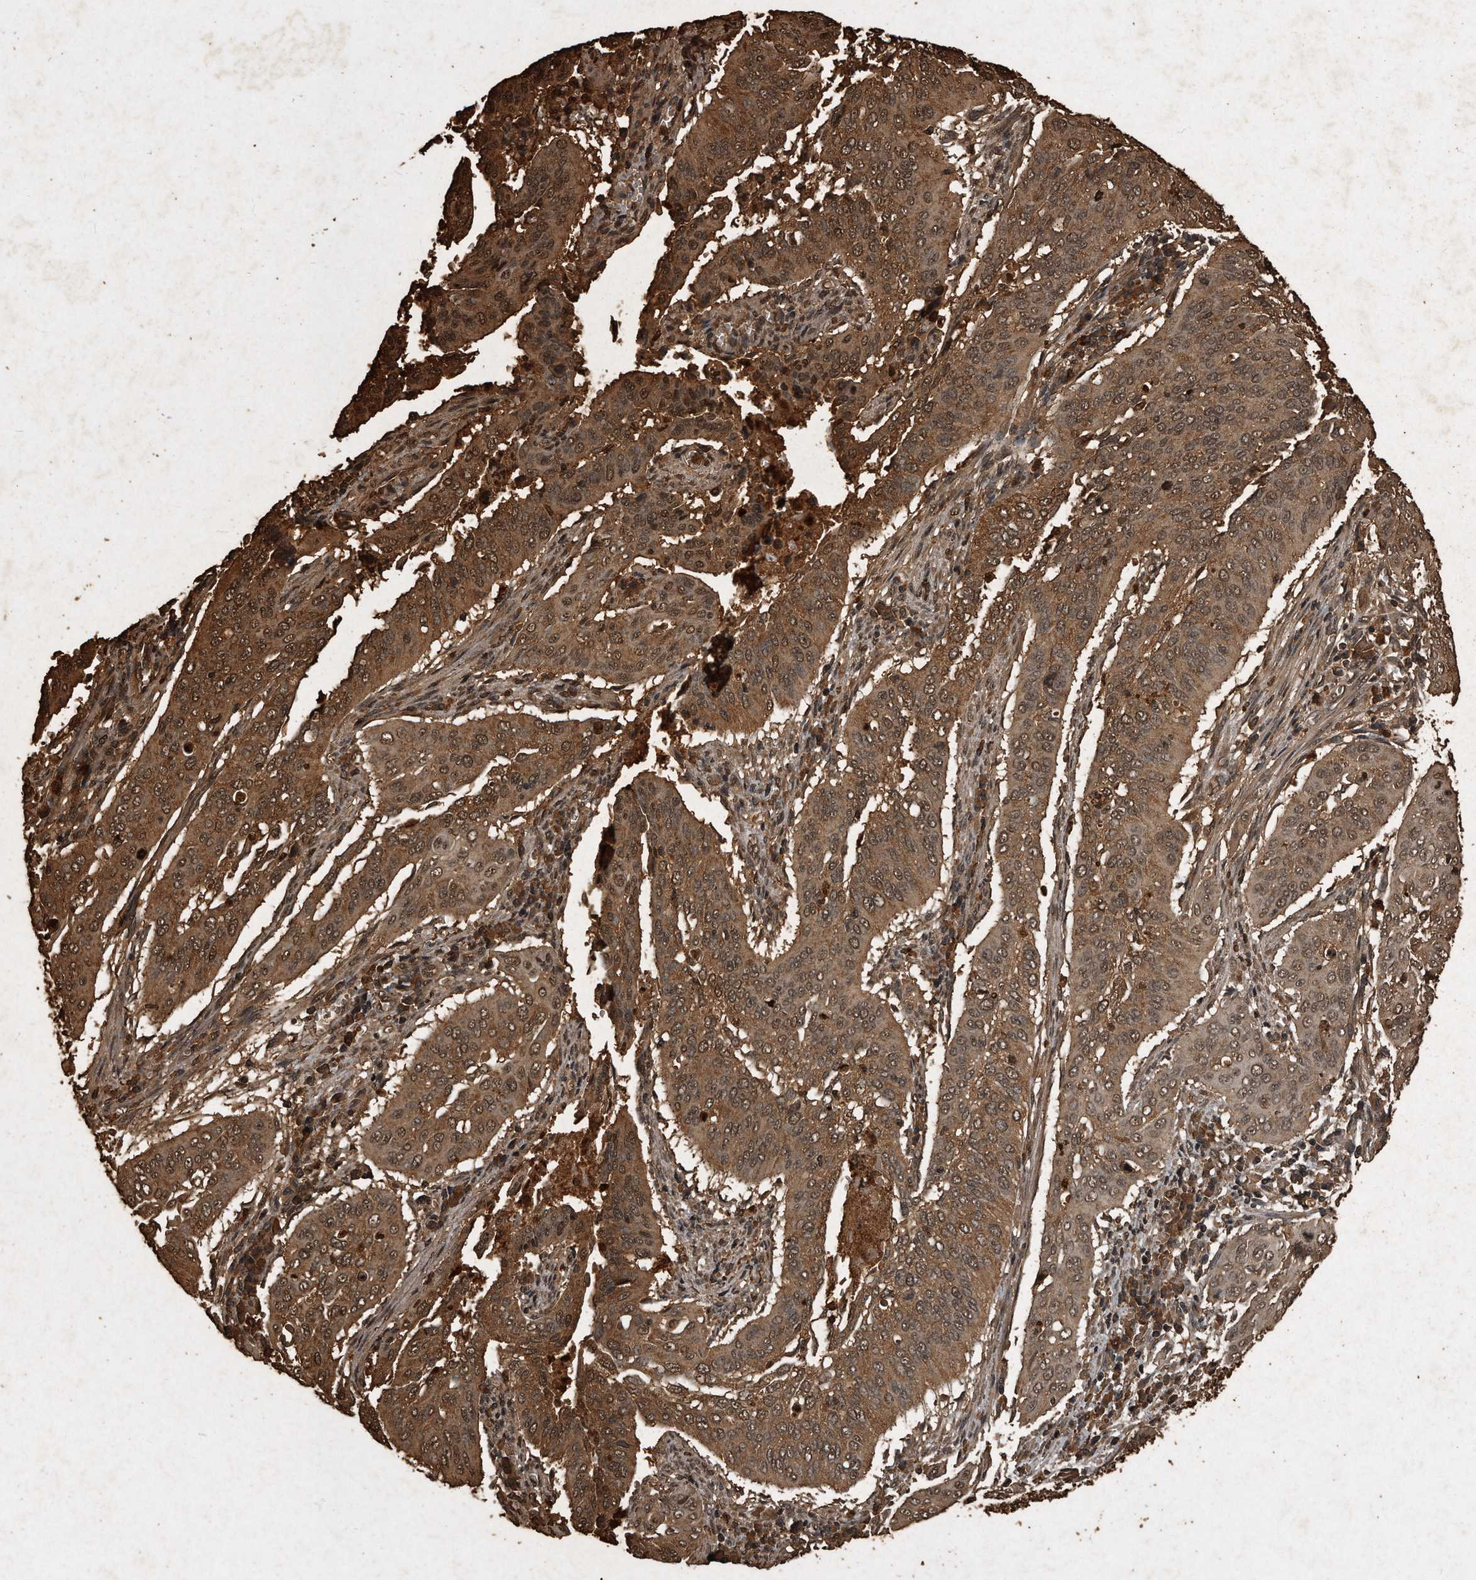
{"staining": {"intensity": "moderate", "quantity": ">75%", "location": "cytoplasmic/membranous,nuclear"}, "tissue": "cervical cancer", "cell_type": "Tumor cells", "image_type": "cancer", "snomed": [{"axis": "morphology", "description": "Squamous cell carcinoma, NOS"}, {"axis": "topography", "description": "Cervix"}], "caption": "Moderate cytoplasmic/membranous and nuclear staining for a protein is identified in about >75% of tumor cells of cervical squamous cell carcinoma using immunohistochemistry (IHC).", "gene": "CFLAR", "patient": {"sex": "female", "age": 39}}